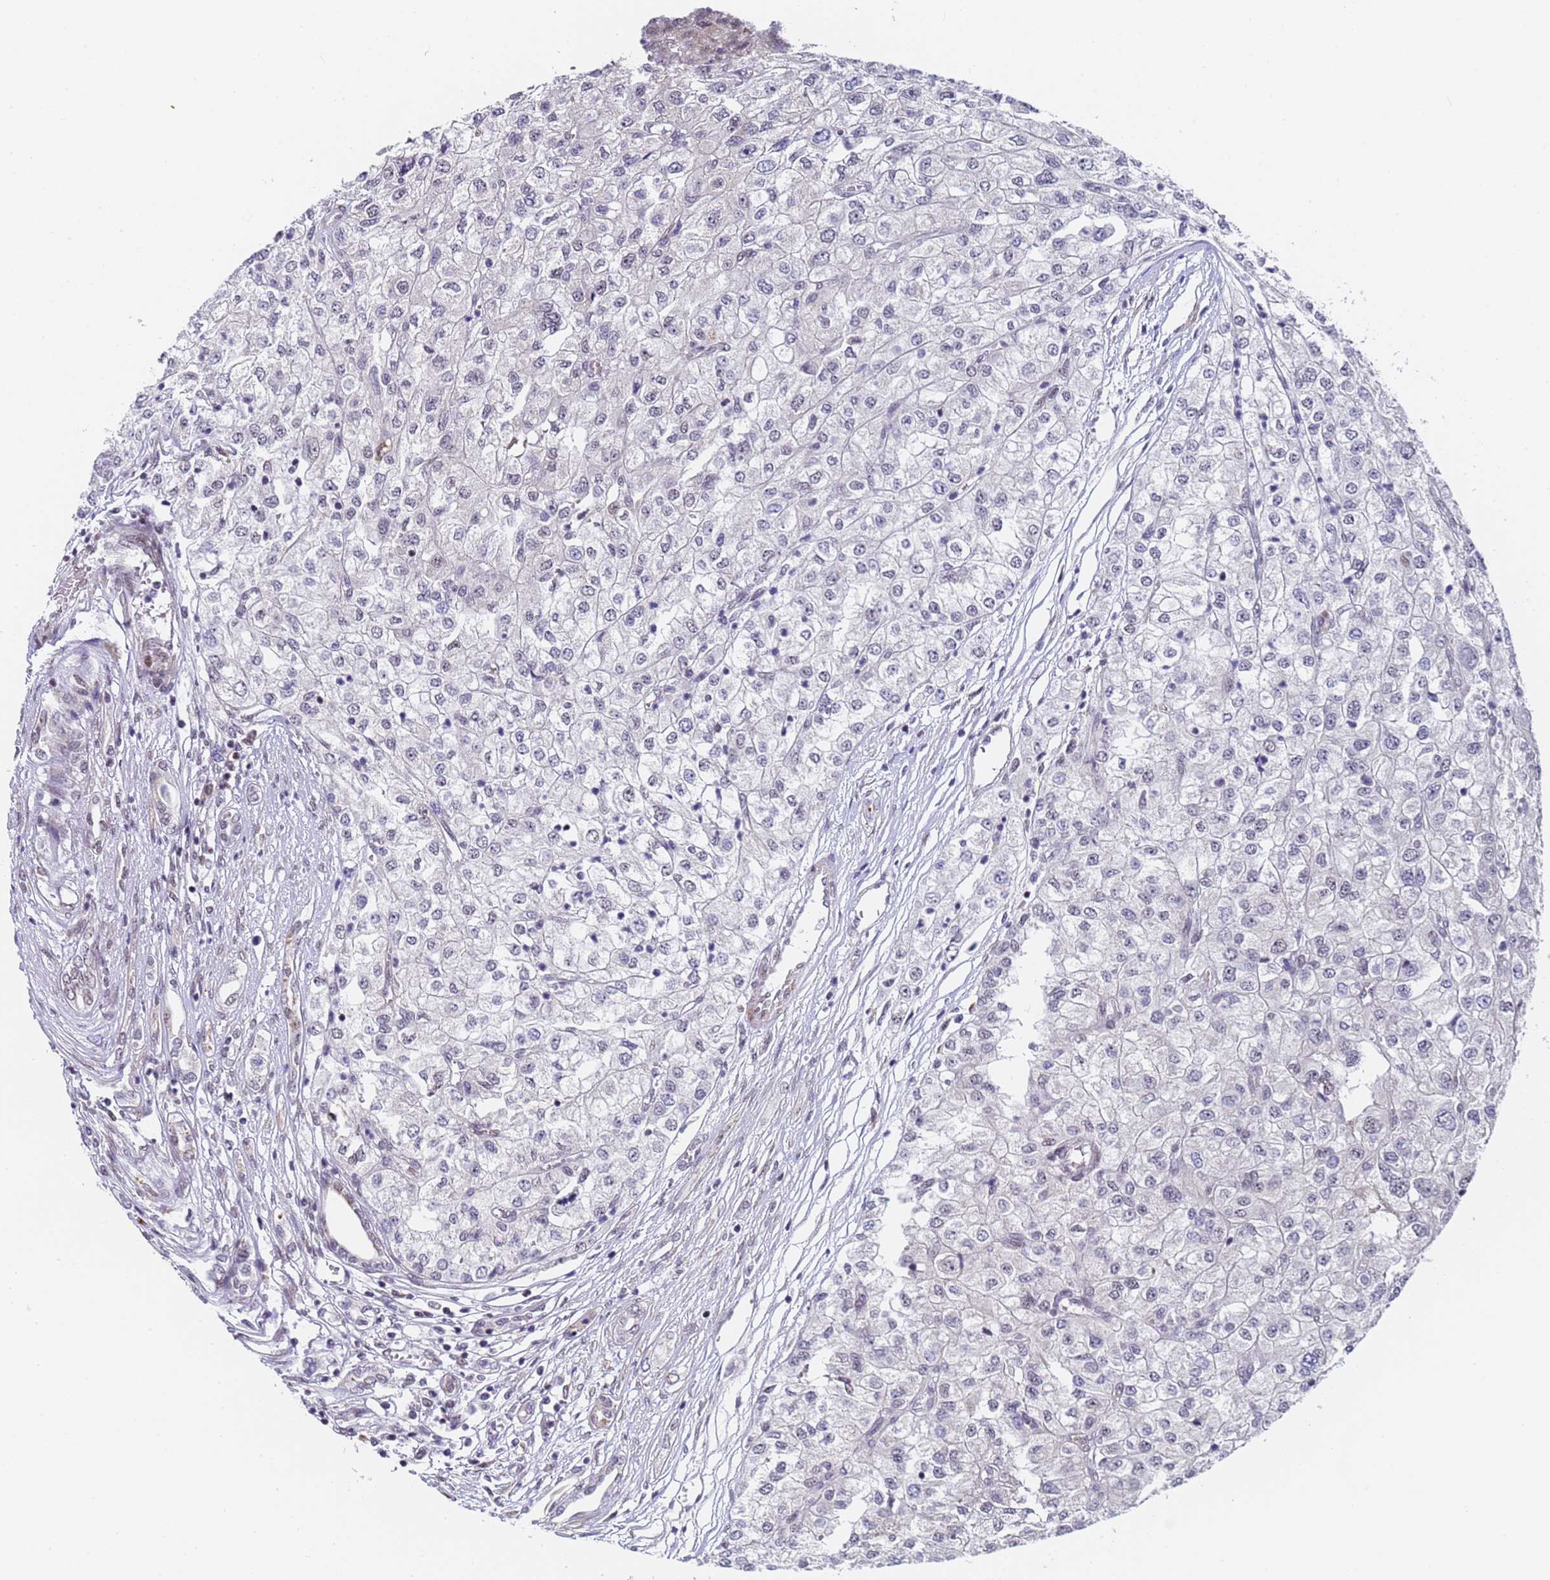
{"staining": {"intensity": "negative", "quantity": "none", "location": "none"}, "tissue": "renal cancer", "cell_type": "Tumor cells", "image_type": "cancer", "snomed": [{"axis": "morphology", "description": "Adenocarcinoma, NOS"}, {"axis": "topography", "description": "Kidney"}], "caption": "This is an immunohistochemistry micrograph of renal cancer (adenocarcinoma). There is no positivity in tumor cells.", "gene": "FNBP4", "patient": {"sex": "female", "age": 54}}